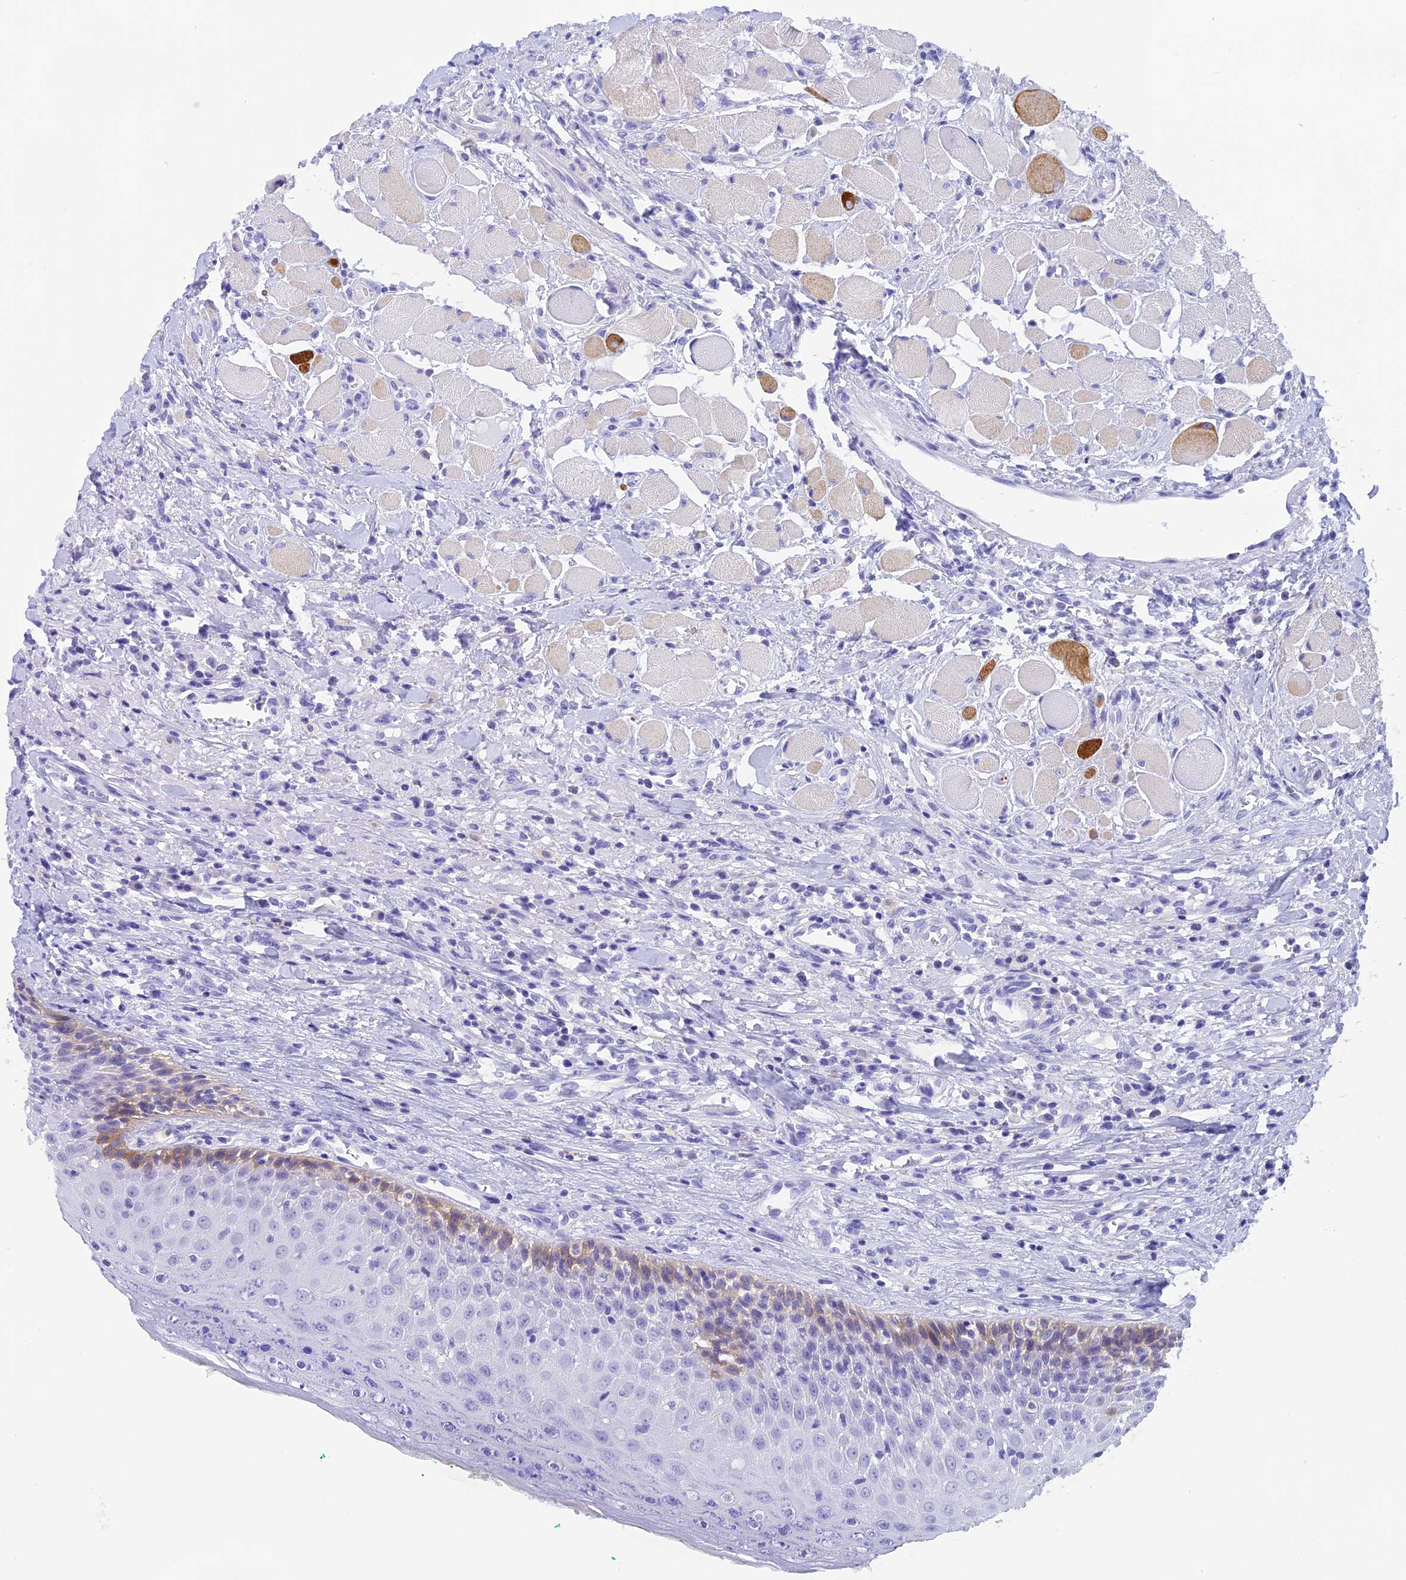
{"staining": {"intensity": "weak", "quantity": "<25%", "location": "cytoplasmic/membranous"}, "tissue": "oral mucosa", "cell_type": "Squamous epithelial cells", "image_type": "normal", "snomed": [{"axis": "morphology", "description": "Normal tissue, NOS"}, {"axis": "topography", "description": "Oral tissue"}], "caption": "High magnification brightfield microscopy of unremarkable oral mucosa stained with DAB (3,3'-diaminobenzidine) (brown) and counterstained with hematoxylin (blue): squamous epithelial cells show no significant staining. The staining is performed using DAB brown chromogen with nuclei counter-stained in using hematoxylin.", "gene": "KDELR3", "patient": {"sex": "female", "age": 70}}